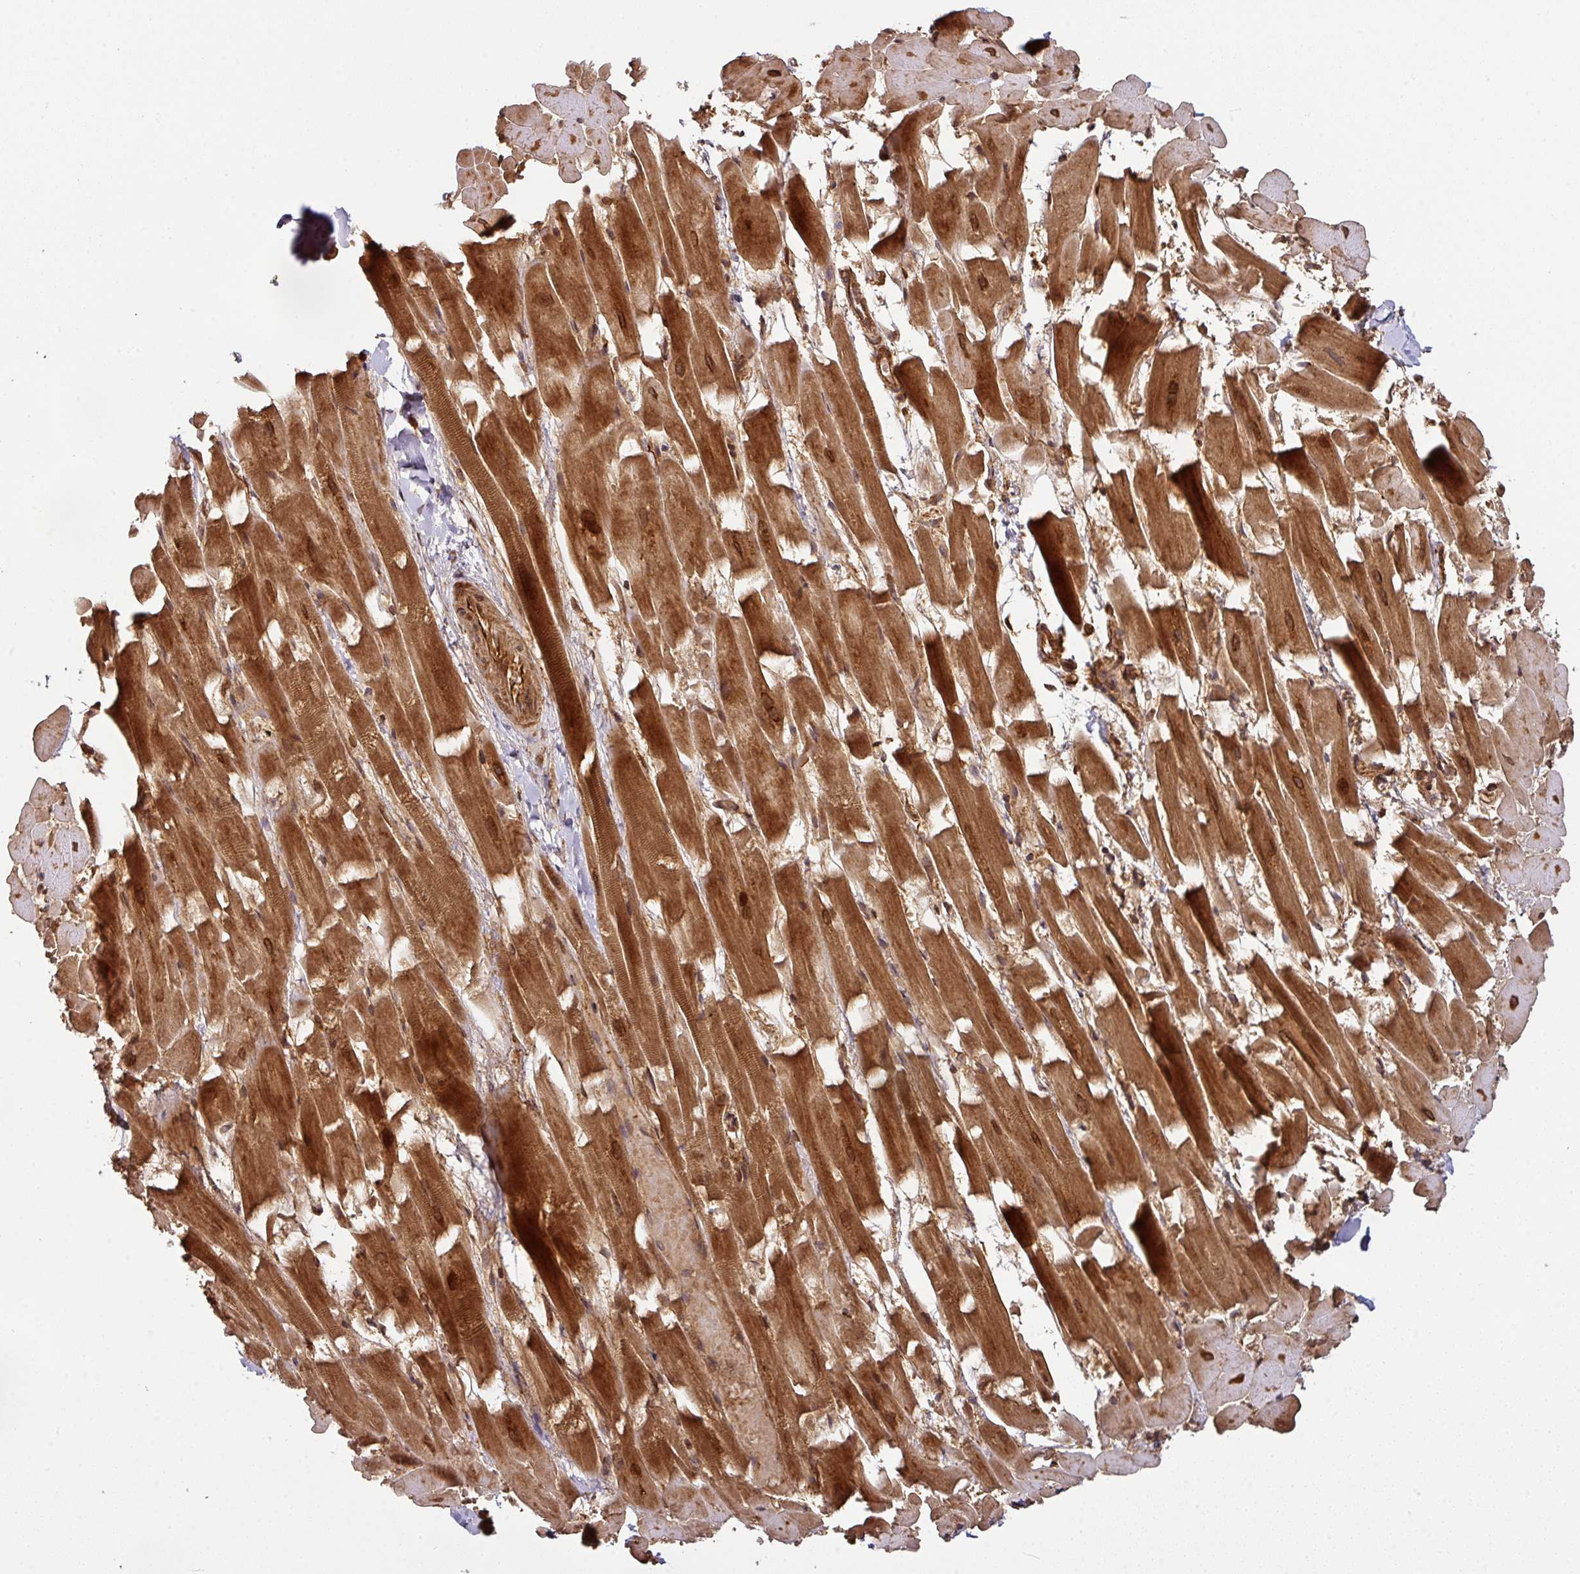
{"staining": {"intensity": "strong", "quantity": ">75%", "location": "cytoplasmic/membranous"}, "tissue": "heart muscle", "cell_type": "Cardiomyocytes", "image_type": "normal", "snomed": [{"axis": "morphology", "description": "Normal tissue, NOS"}, {"axis": "topography", "description": "Heart"}], "caption": "Normal heart muscle shows strong cytoplasmic/membranous expression in approximately >75% of cardiomyocytes (DAB (3,3'-diaminobenzidine) IHC, brown staining for protein, blue staining for nuclei)..", "gene": "TRAP1", "patient": {"sex": "male", "age": 37}}